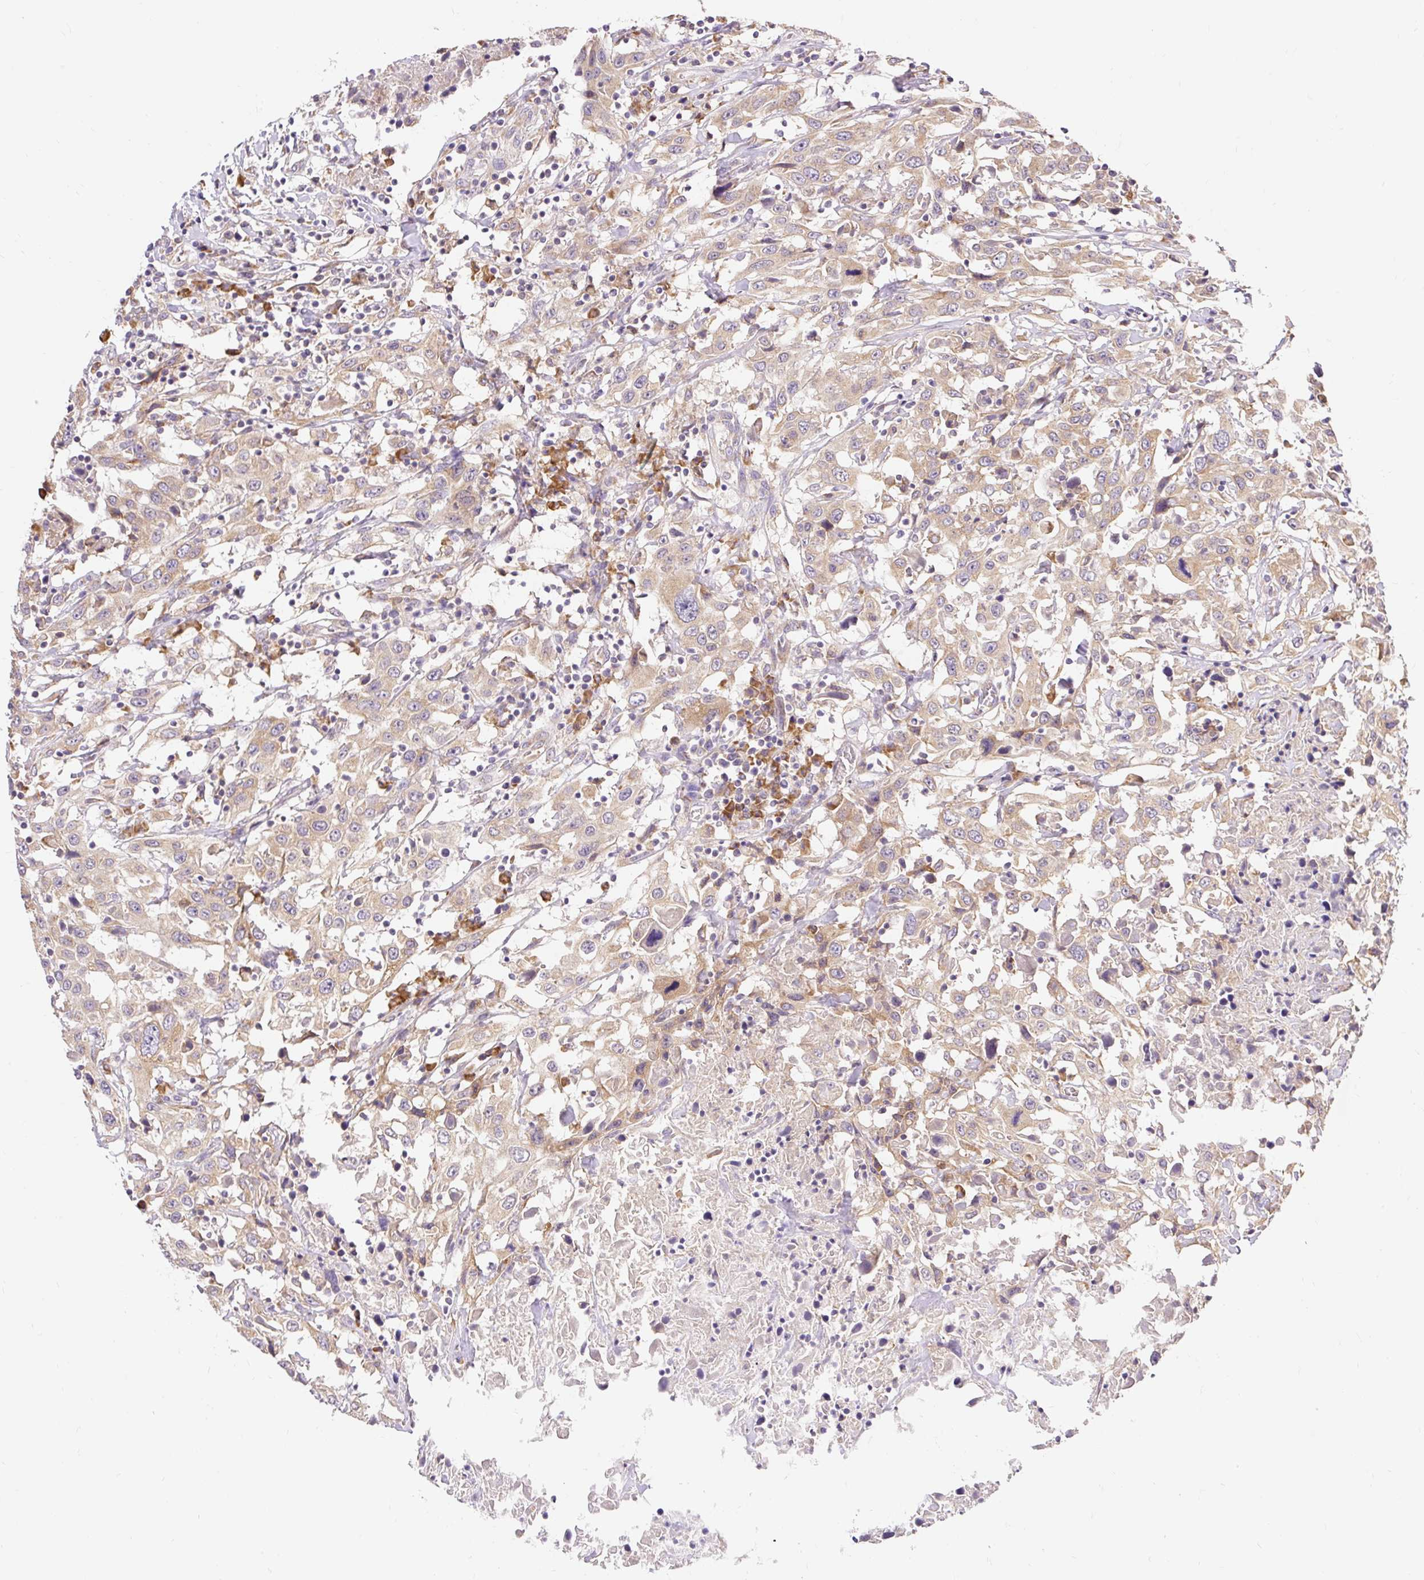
{"staining": {"intensity": "weak", "quantity": ">75%", "location": "cytoplasmic/membranous"}, "tissue": "urothelial cancer", "cell_type": "Tumor cells", "image_type": "cancer", "snomed": [{"axis": "morphology", "description": "Urothelial carcinoma, High grade"}, {"axis": "topography", "description": "Urinary bladder"}], "caption": "Tumor cells reveal low levels of weak cytoplasmic/membranous expression in approximately >75% of cells in urothelial cancer. (IHC, brightfield microscopy, high magnification).", "gene": "SEC63", "patient": {"sex": "male", "age": 61}}